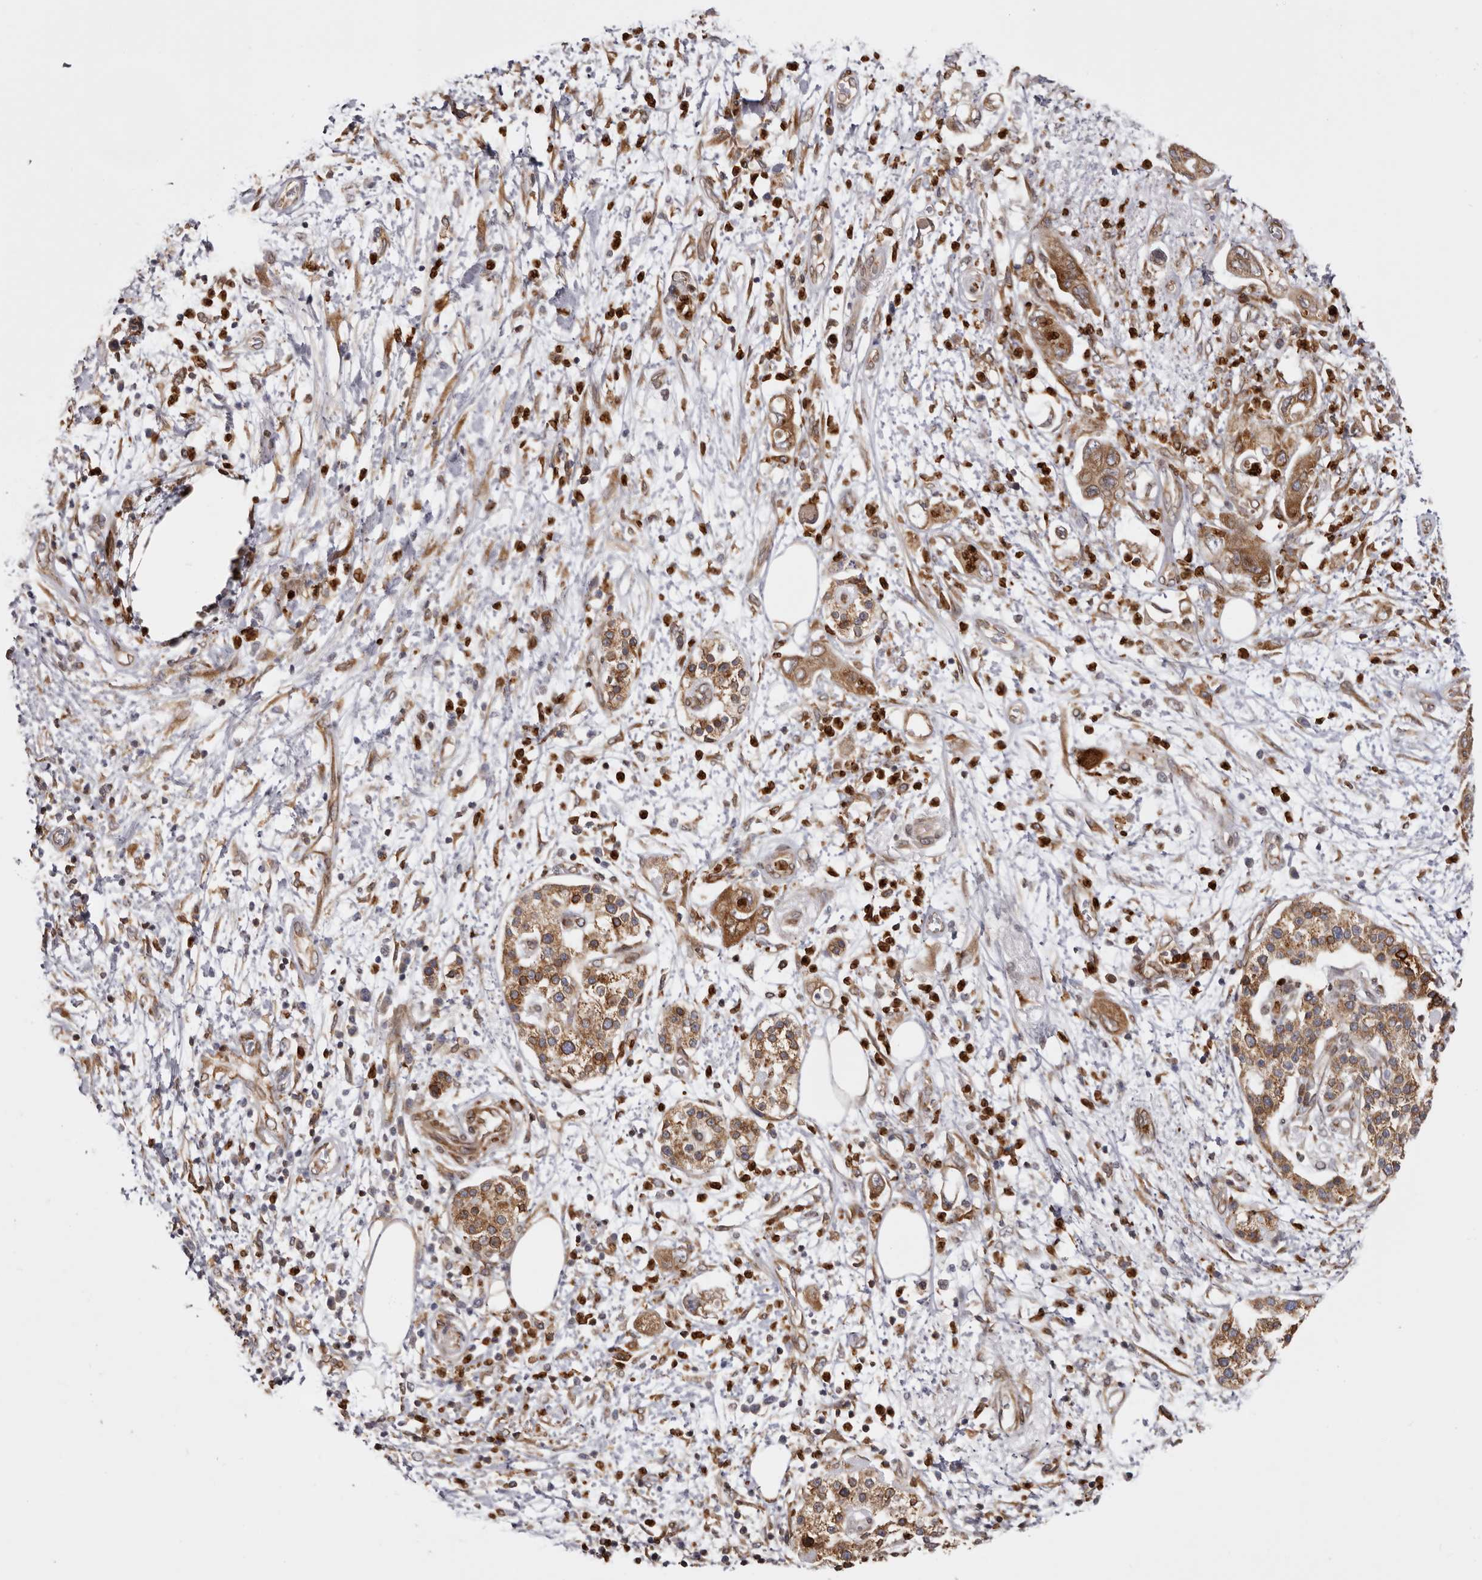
{"staining": {"intensity": "moderate", "quantity": ">75%", "location": "cytoplasmic/membranous"}, "tissue": "pancreatic cancer", "cell_type": "Tumor cells", "image_type": "cancer", "snomed": [{"axis": "morphology", "description": "Adenocarcinoma, NOS"}, {"axis": "topography", "description": "Pancreas"}], "caption": "A high-resolution micrograph shows immunohistochemistry staining of pancreatic cancer (adenocarcinoma), which reveals moderate cytoplasmic/membranous expression in approximately >75% of tumor cells.", "gene": "C4orf3", "patient": {"sex": "female", "age": 73}}